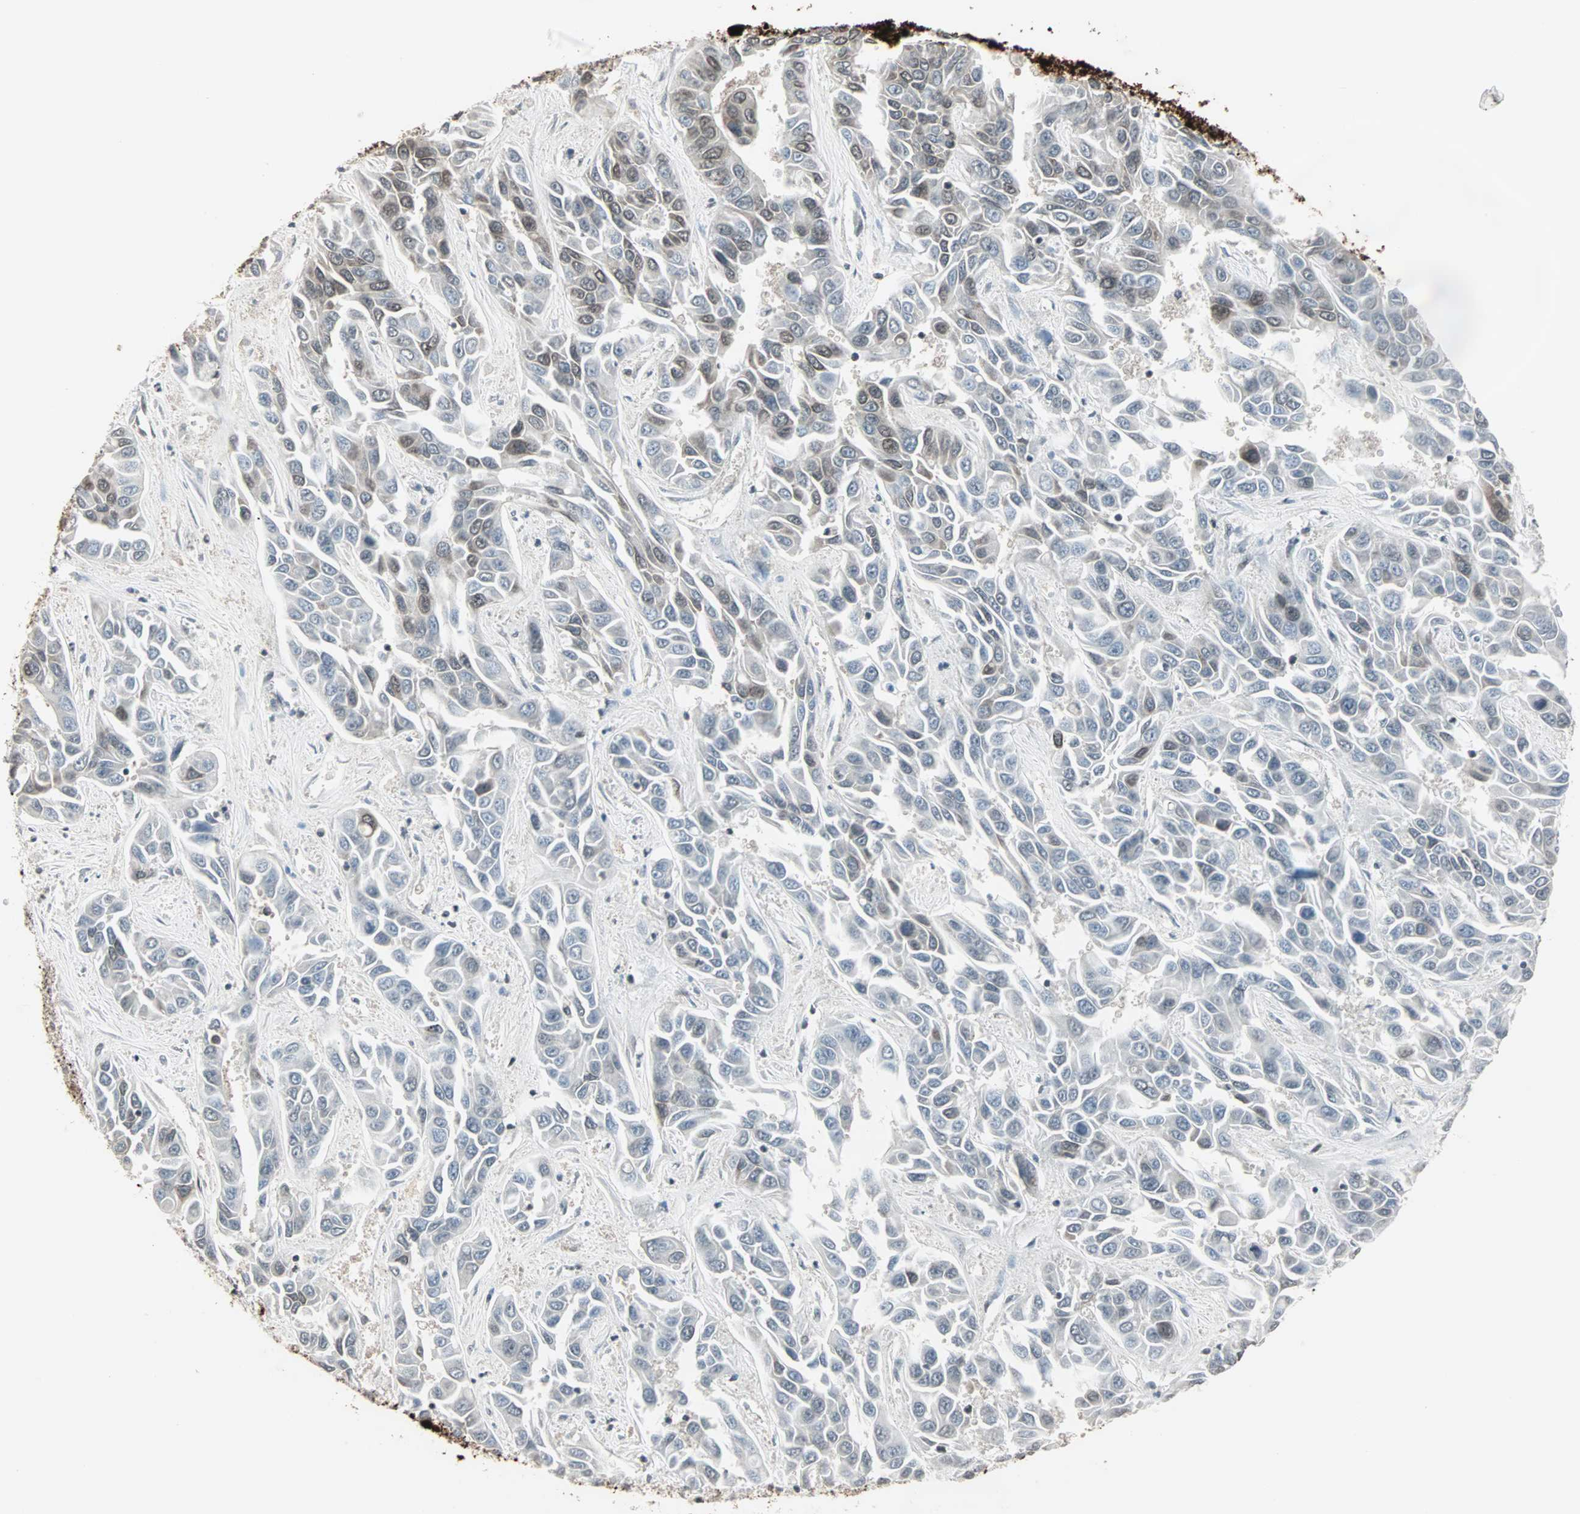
{"staining": {"intensity": "weak", "quantity": "<25%", "location": "cytoplasmic/membranous"}, "tissue": "liver cancer", "cell_type": "Tumor cells", "image_type": "cancer", "snomed": [{"axis": "morphology", "description": "Cholangiocarcinoma"}, {"axis": "topography", "description": "Liver"}], "caption": "An immunohistochemistry photomicrograph of liver cancer is shown. There is no staining in tumor cells of liver cancer.", "gene": "CBLC", "patient": {"sex": "female", "age": 52}}